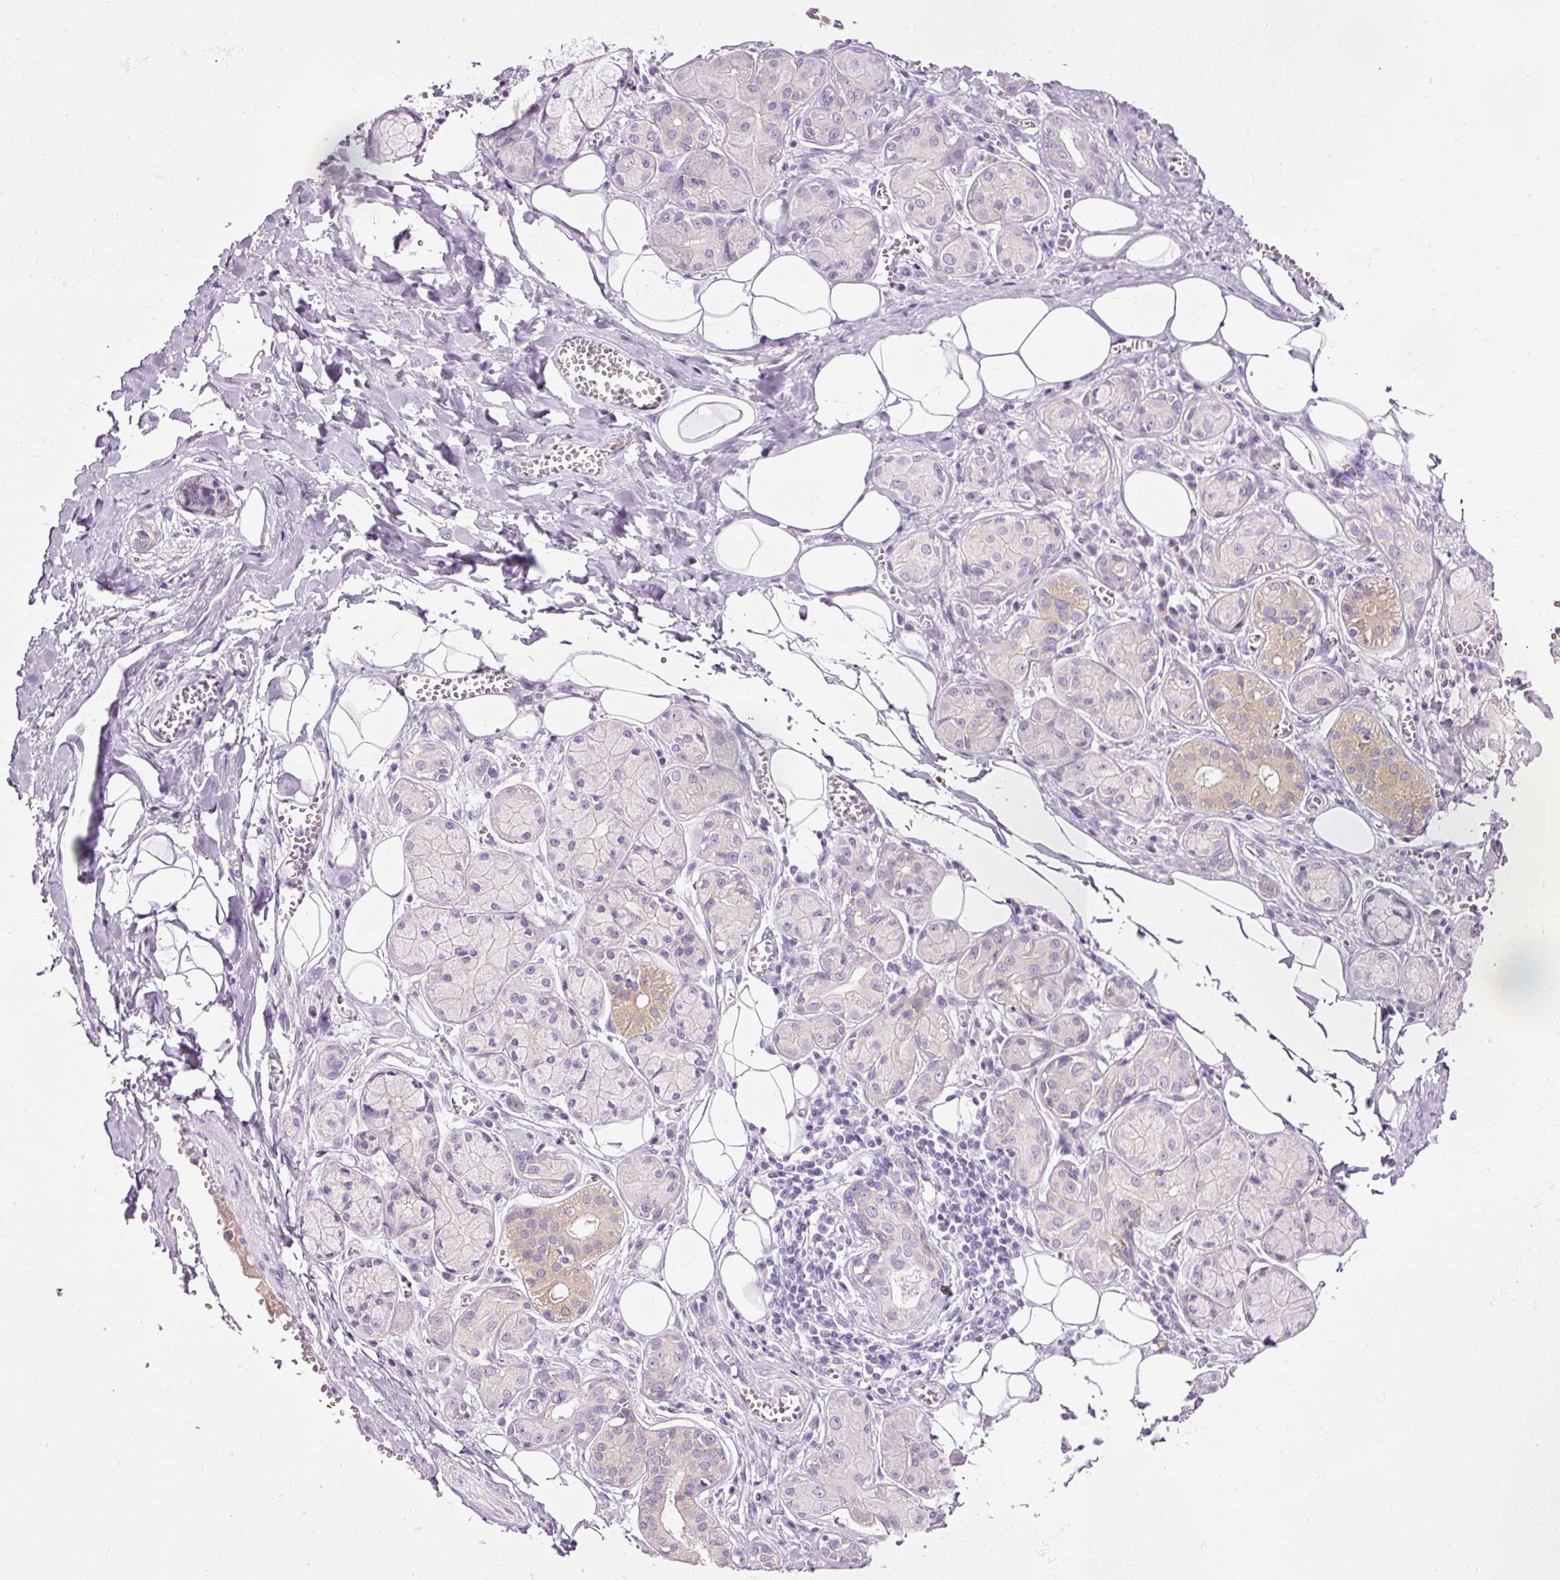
{"staining": {"intensity": "moderate", "quantity": "<25%", "location": "cytoplasmic/membranous"}, "tissue": "salivary gland", "cell_type": "Glandular cells", "image_type": "normal", "snomed": [{"axis": "morphology", "description": "Normal tissue, NOS"}, {"axis": "topography", "description": "Salivary gland"}], "caption": "Brown immunohistochemical staining in normal salivary gland demonstrates moderate cytoplasmic/membranous positivity in approximately <25% of glandular cells.", "gene": "DHRS11", "patient": {"sex": "male", "age": 74}}